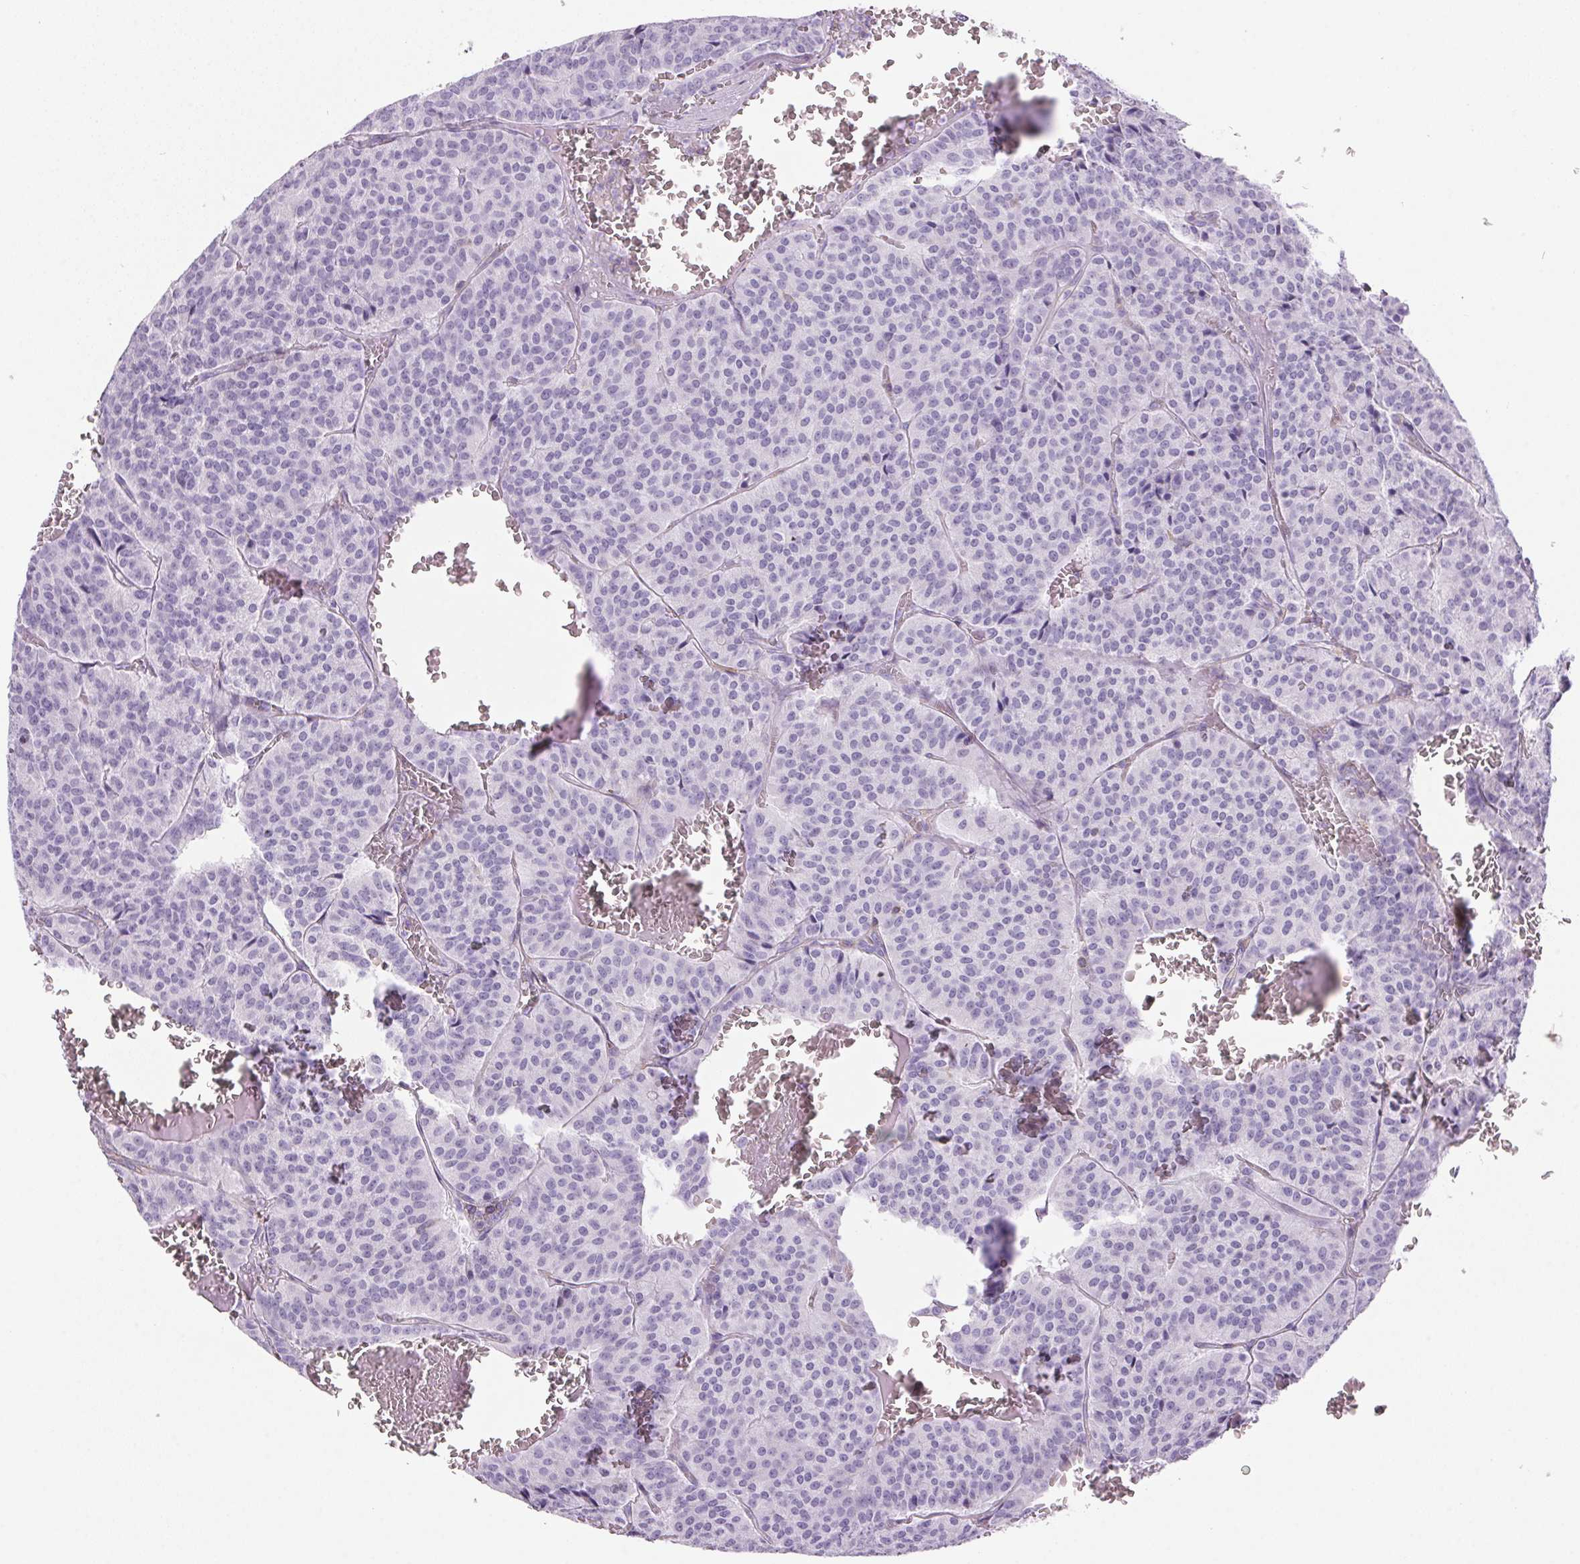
{"staining": {"intensity": "negative", "quantity": "none", "location": "none"}, "tissue": "carcinoid", "cell_type": "Tumor cells", "image_type": "cancer", "snomed": [{"axis": "morphology", "description": "Carcinoid, malignant, NOS"}, {"axis": "topography", "description": "Lung"}], "caption": "Immunohistochemistry histopathology image of neoplastic tissue: malignant carcinoid stained with DAB (3,3'-diaminobenzidine) demonstrates no significant protein expression in tumor cells.", "gene": "S100A2", "patient": {"sex": "male", "age": 70}}